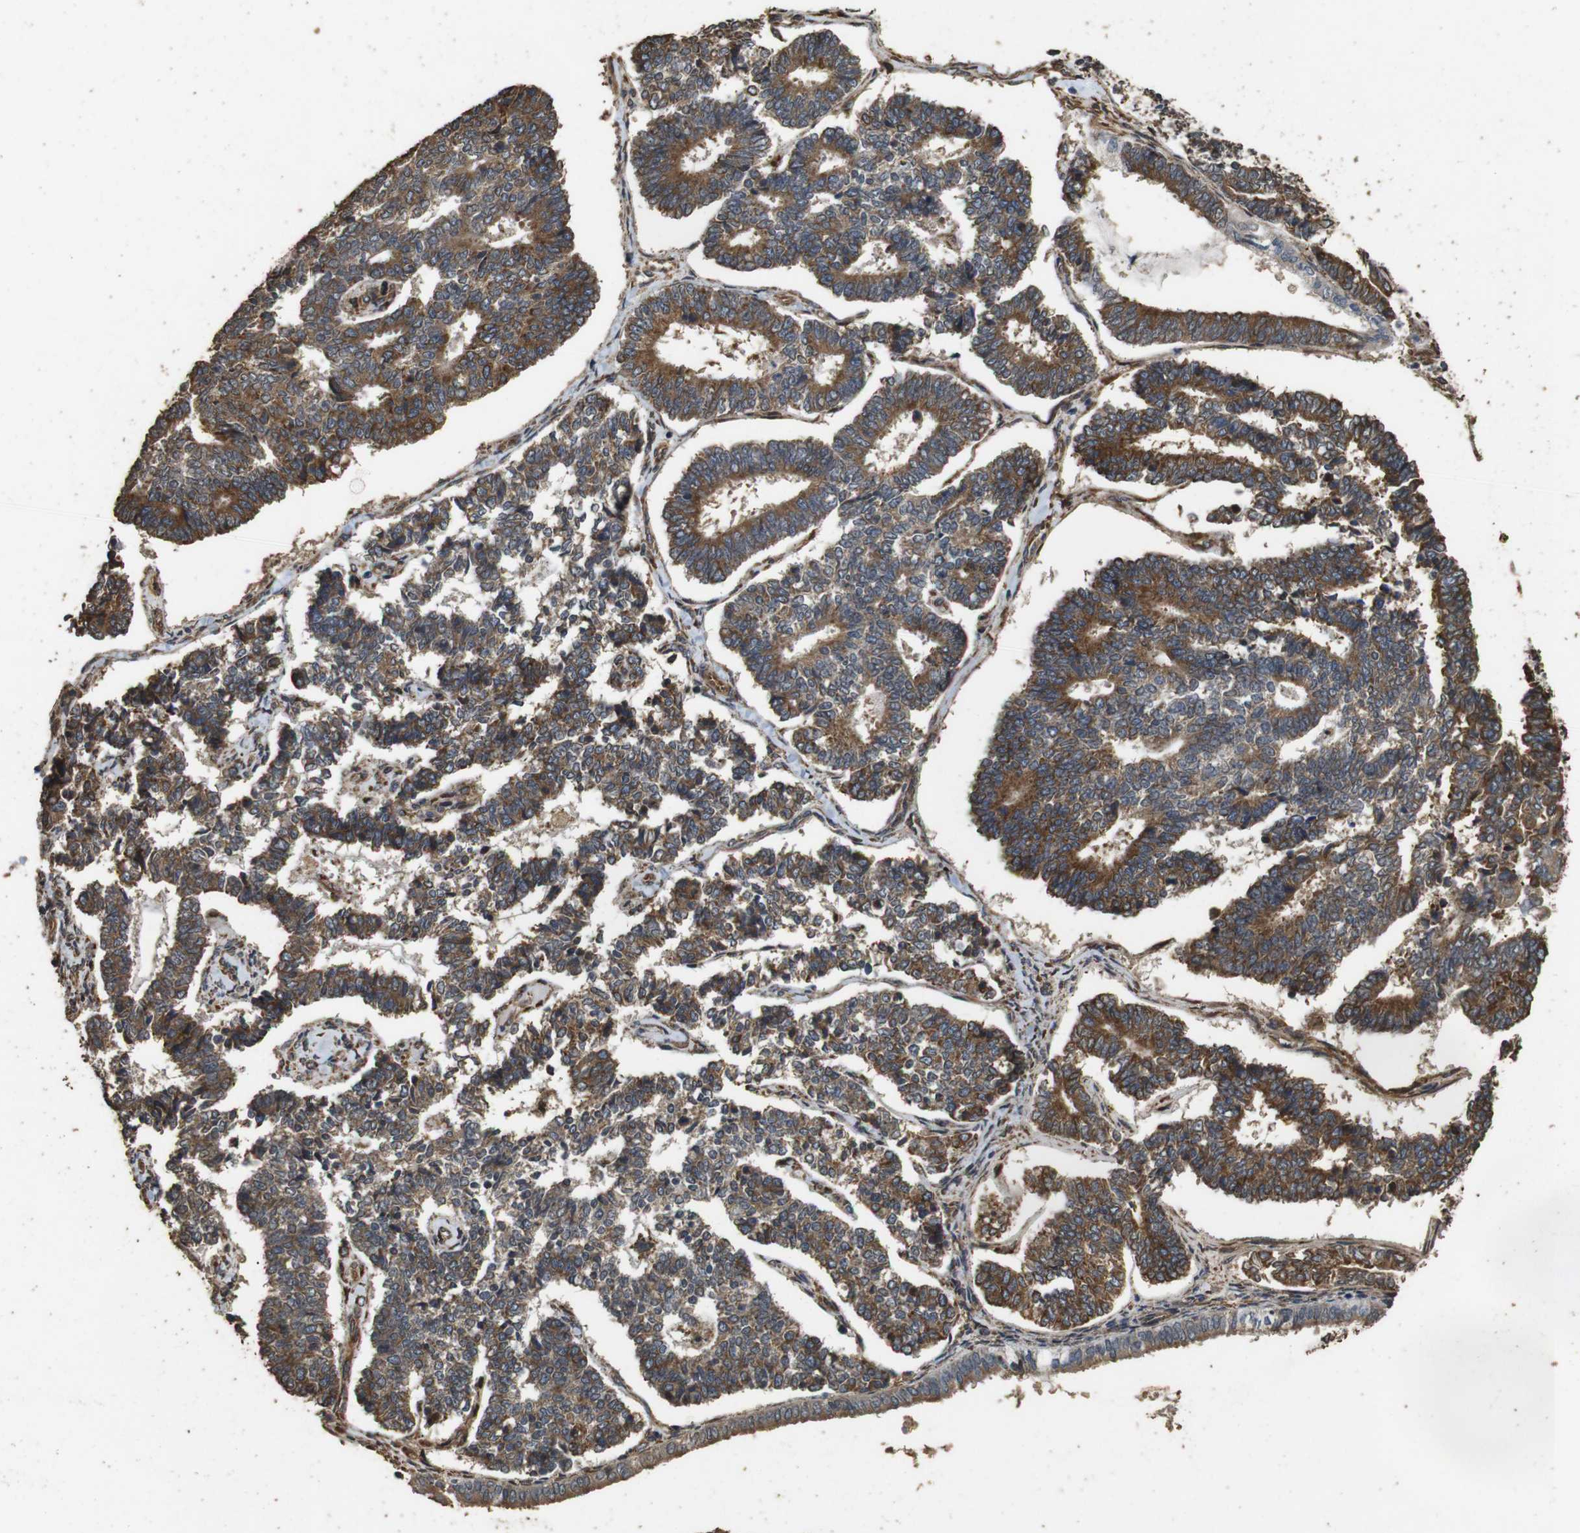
{"staining": {"intensity": "moderate", "quantity": ">75%", "location": "cytoplasmic/membranous"}, "tissue": "endometrial cancer", "cell_type": "Tumor cells", "image_type": "cancer", "snomed": [{"axis": "morphology", "description": "Adenocarcinoma, NOS"}, {"axis": "topography", "description": "Endometrium"}], "caption": "Human endometrial adenocarcinoma stained with a protein marker displays moderate staining in tumor cells.", "gene": "CNPY4", "patient": {"sex": "female", "age": 70}}